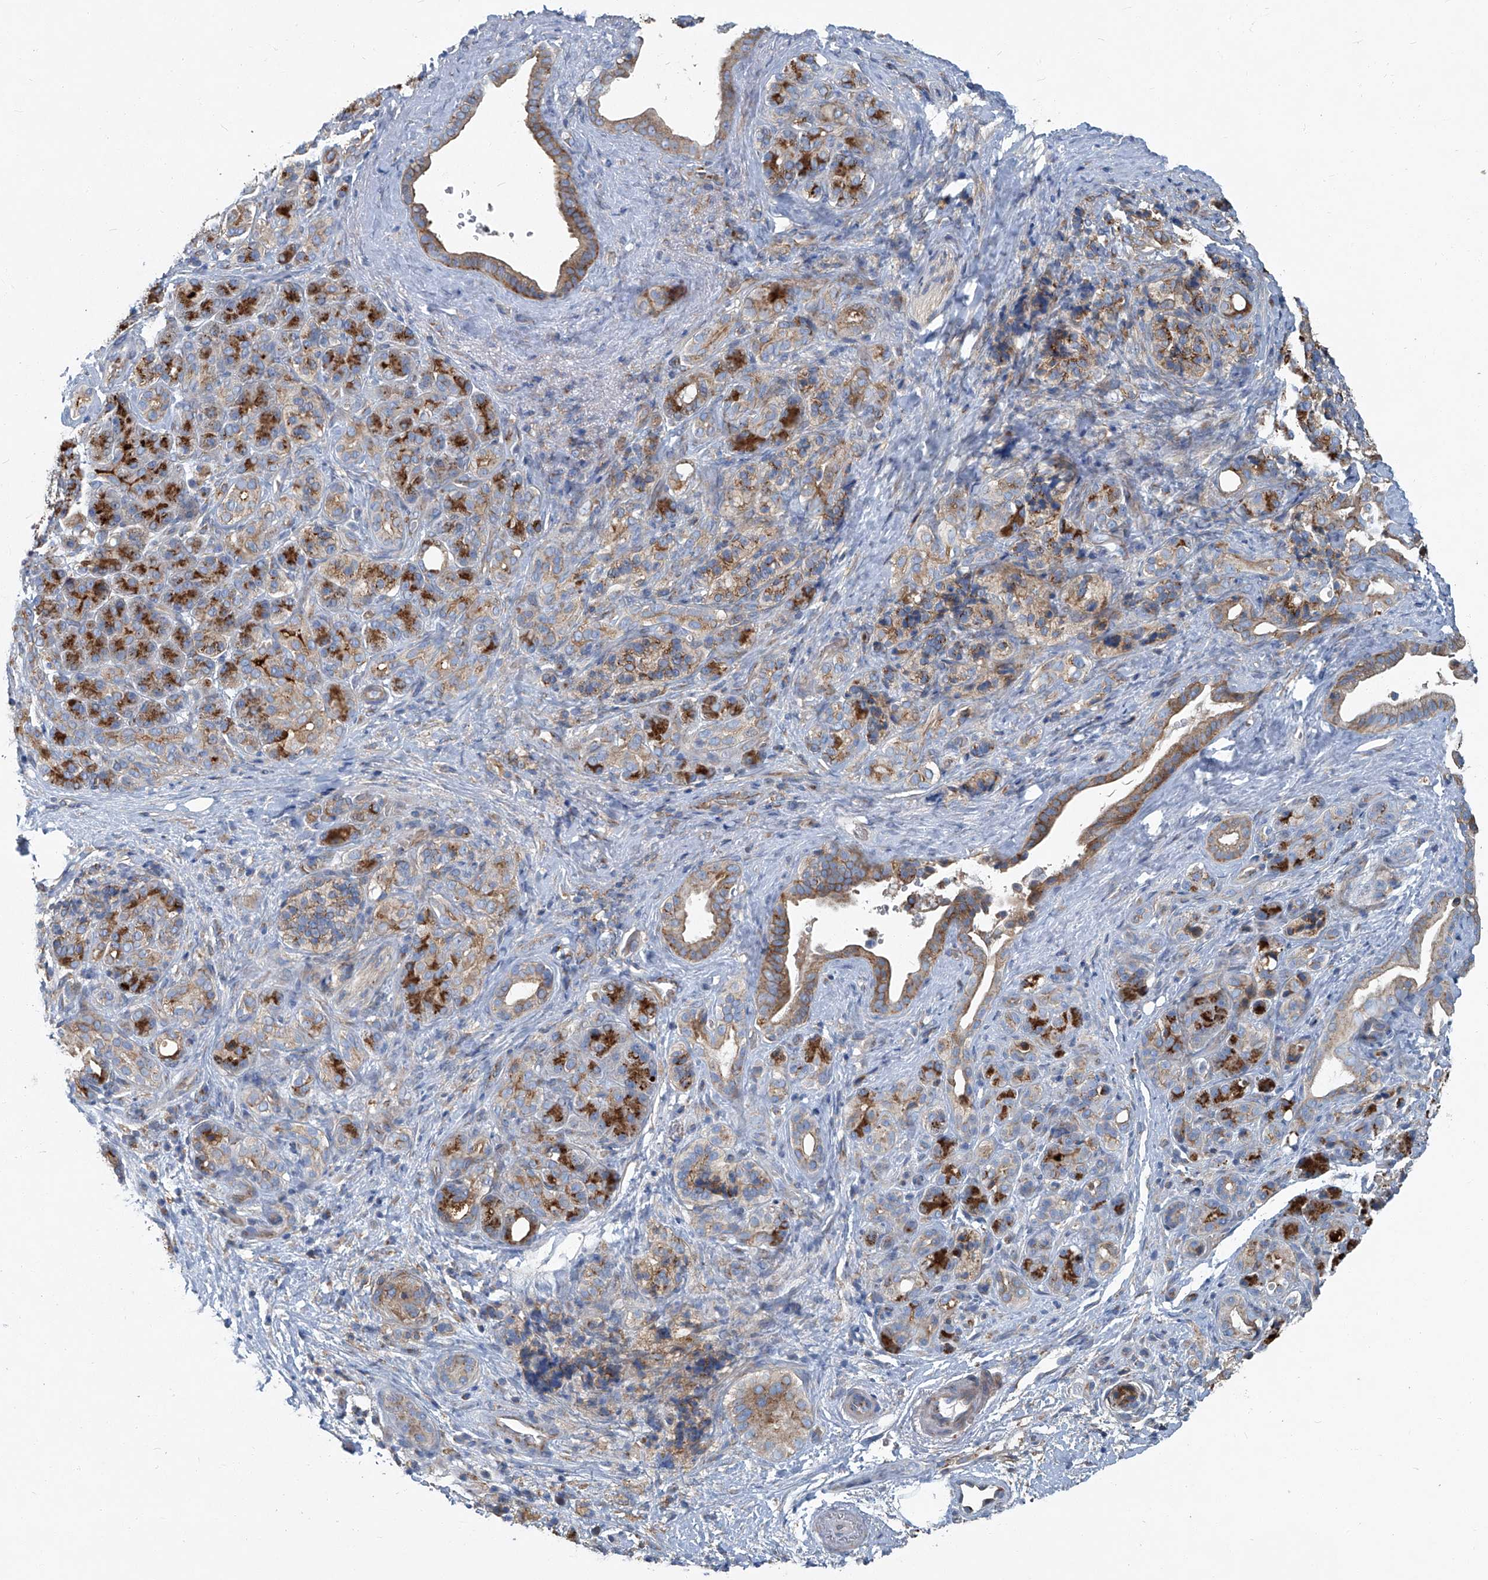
{"staining": {"intensity": "moderate", "quantity": "25%-75%", "location": "cytoplasmic/membranous"}, "tissue": "pancreatic cancer", "cell_type": "Tumor cells", "image_type": "cancer", "snomed": [{"axis": "morphology", "description": "Adenocarcinoma, NOS"}, {"axis": "topography", "description": "Pancreas"}], "caption": "Immunohistochemistry histopathology image of pancreatic cancer stained for a protein (brown), which reveals medium levels of moderate cytoplasmic/membranous expression in about 25%-75% of tumor cells.", "gene": "PIGH", "patient": {"sex": "male", "age": 78}}